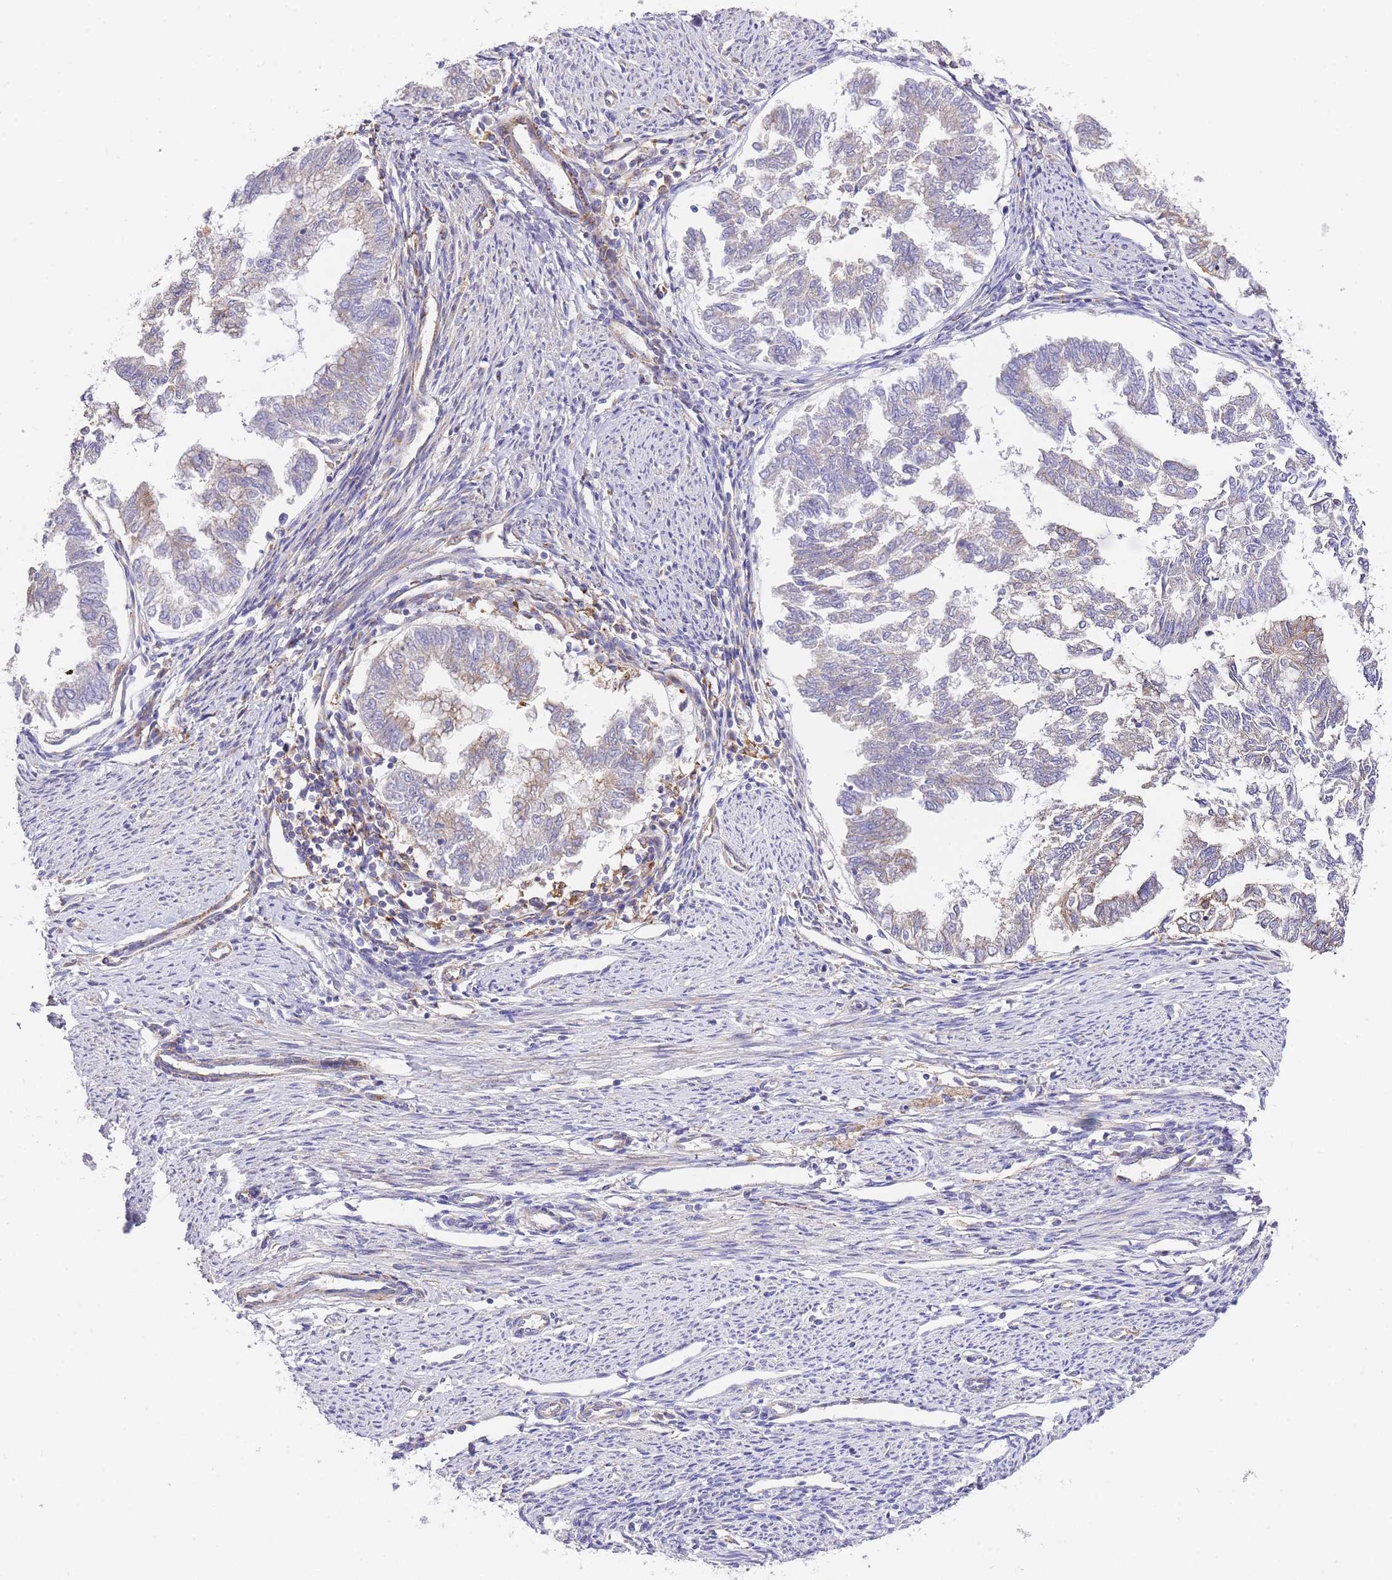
{"staining": {"intensity": "moderate", "quantity": "<25%", "location": "cytoplasmic/membranous"}, "tissue": "endometrial cancer", "cell_type": "Tumor cells", "image_type": "cancer", "snomed": [{"axis": "morphology", "description": "Adenocarcinoma, NOS"}, {"axis": "topography", "description": "Endometrium"}], "caption": "Adenocarcinoma (endometrial) tissue demonstrates moderate cytoplasmic/membranous staining in about <25% of tumor cells, visualized by immunohistochemistry. (DAB (3,3'-diaminobenzidine) IHC with brightfield microscopy, high magnification).", "gene": "INSYN2B", "patient": {"sex": "female", "age": 79}}